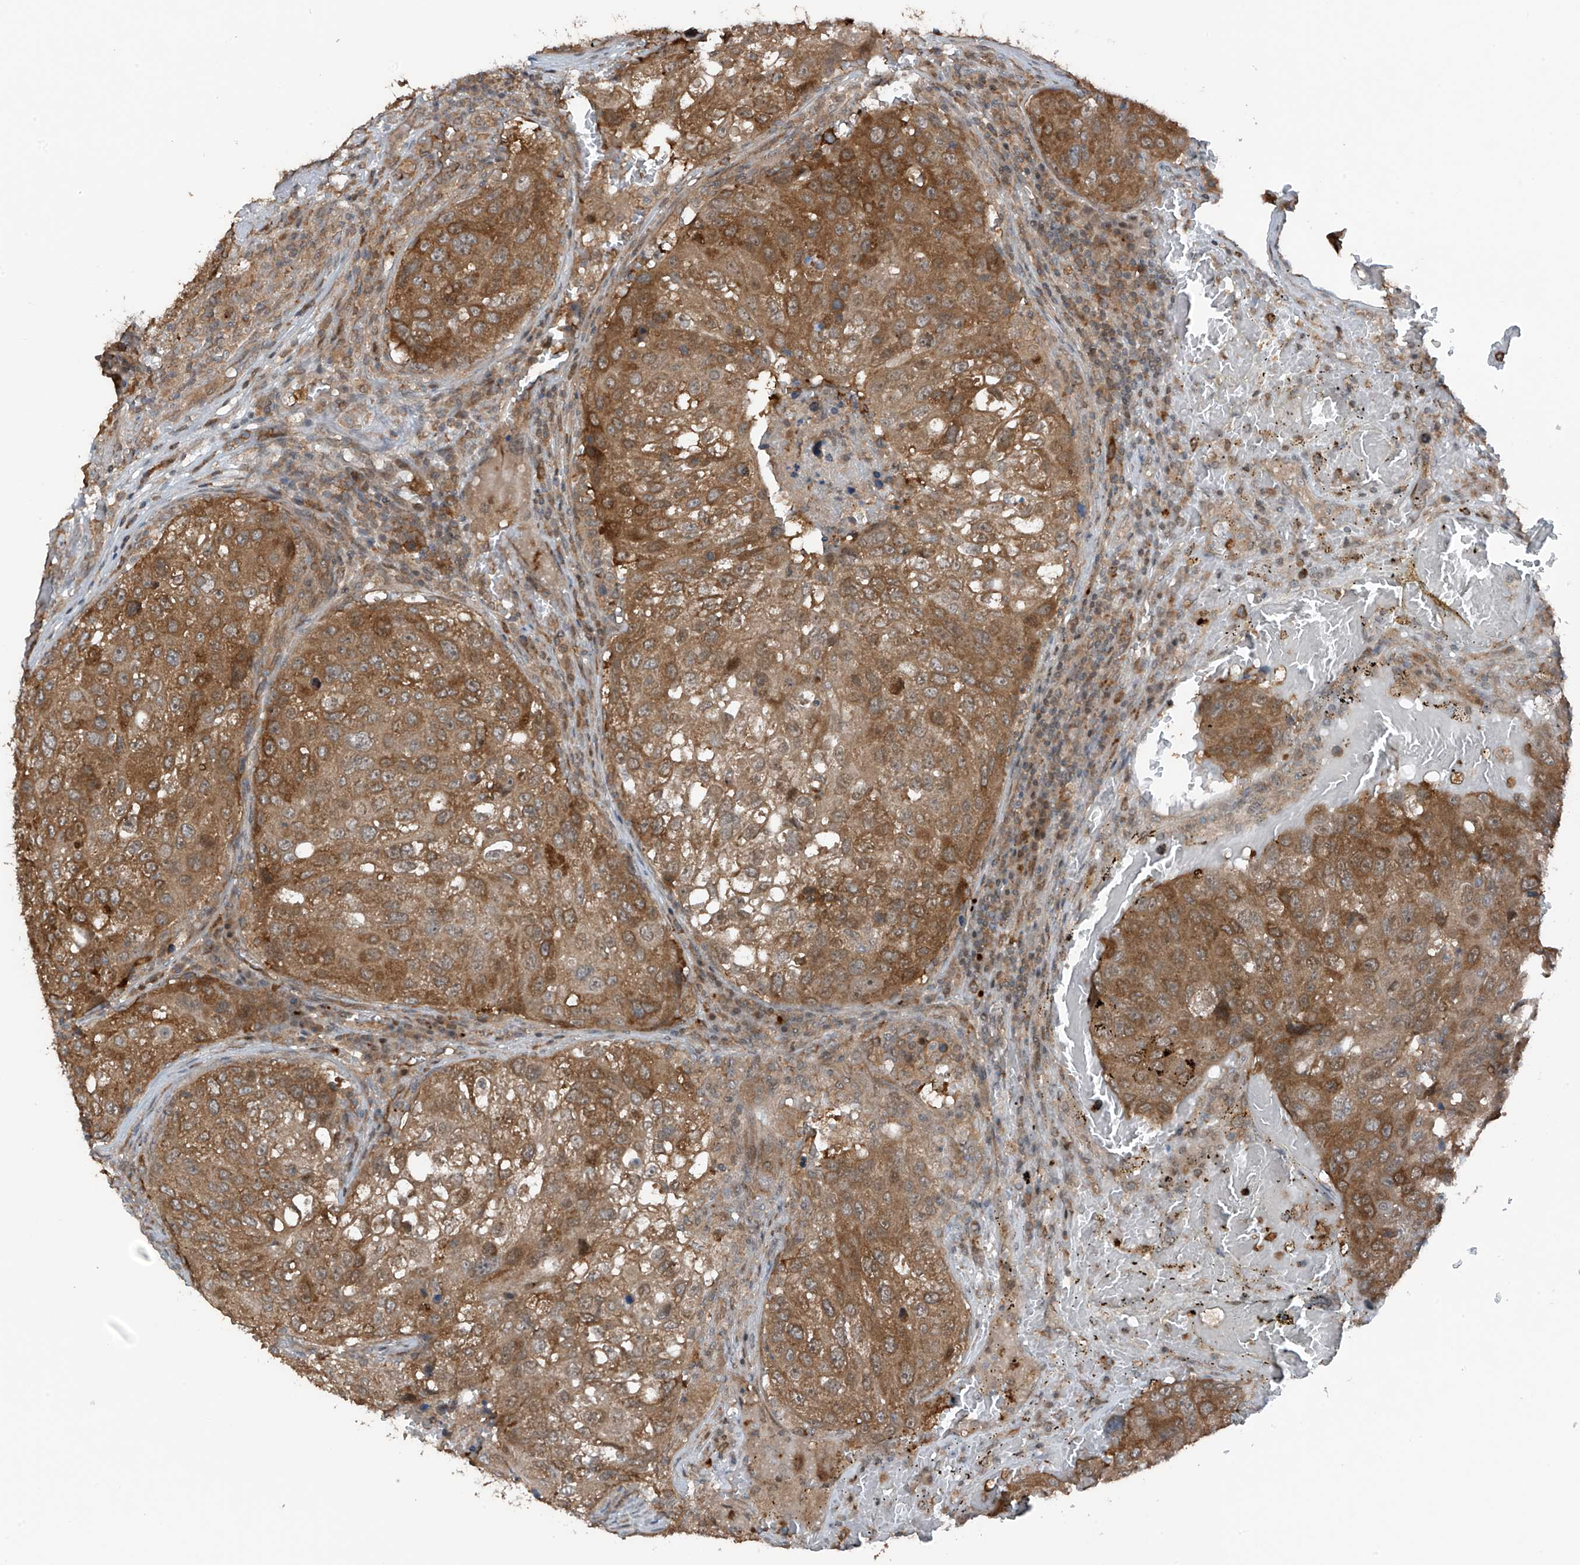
{"staining": {"intensity": "moderate", "quantity": ">75%", "location": "cytoplasmic/membranous,nuclear"}, "tissue": "urothelial cancer", "cell_type": "Tumor cells", "image_type": "cancer", "snomed": [{"axis": "morphology", "description": "Urothelial carcinoma, High grade"}, {"axis": "topography", "description": "Lymph node"}, {"axis": "topography", "description": "Urinary bladder"}], "caption": "Immunohistochemical staining of urothelial cancer shows moderate cytoplasmic/membranous and nuclear protein positivity in approximately >75% of tumor cells.", "gene": "TXNDC9", "patient": {"sex": "male", "age": 51}}